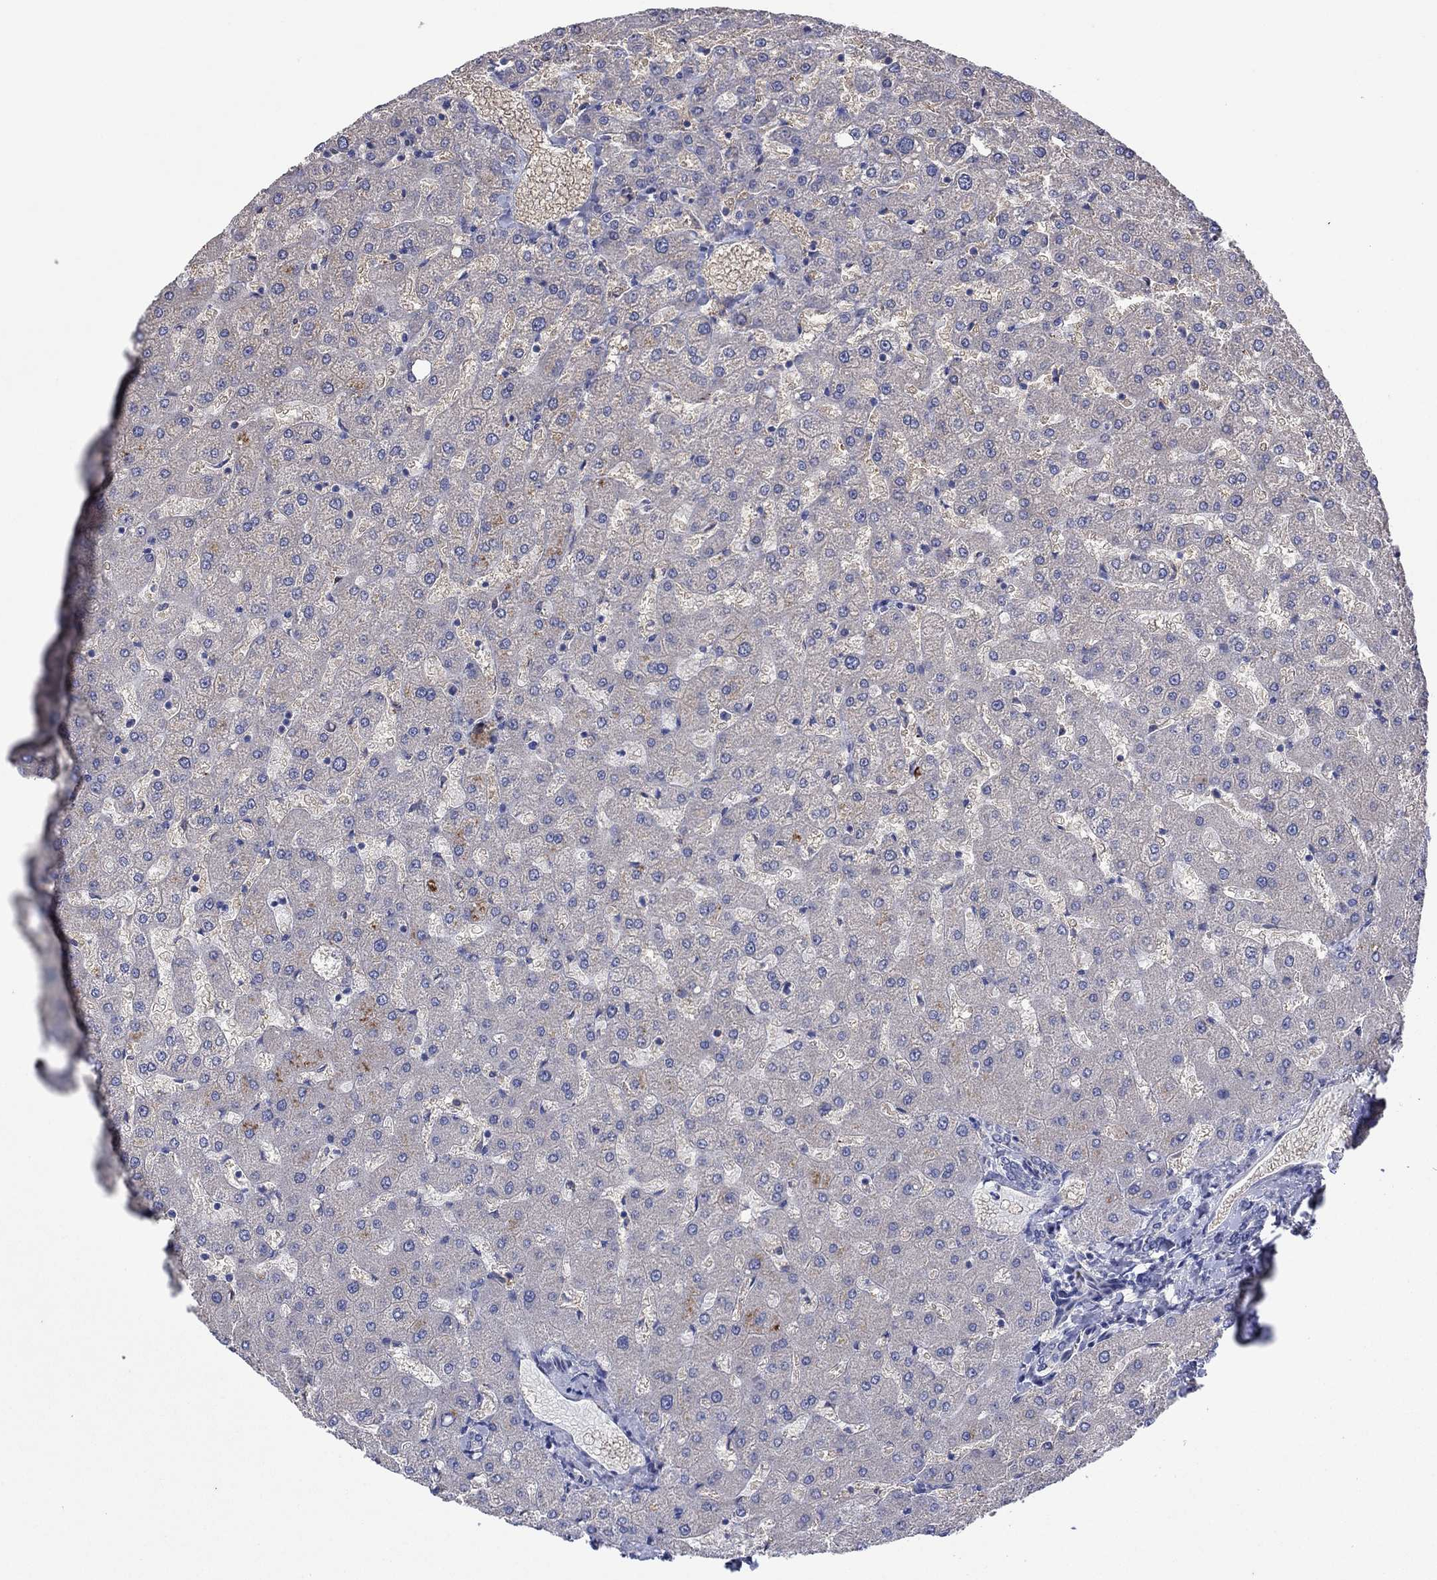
{"staining": {"intensity": "negative", "quantity": "none", "location": "none"}, "tissue": "liver", "cell_type": "Cholangiocytes", "image_type": "normal", "snomed": [{"axis": "morphology", "description": "Normal tissue, NOS"}, {"axis": "topography", "description": "Liver"}], "caption": "This is an immunohistochemistry histopathology image of unremarkable liver. There is no positivity in cholangiocytes.", "gene": "PLCL2", "patient": {"sex": "female", "age": 50}}